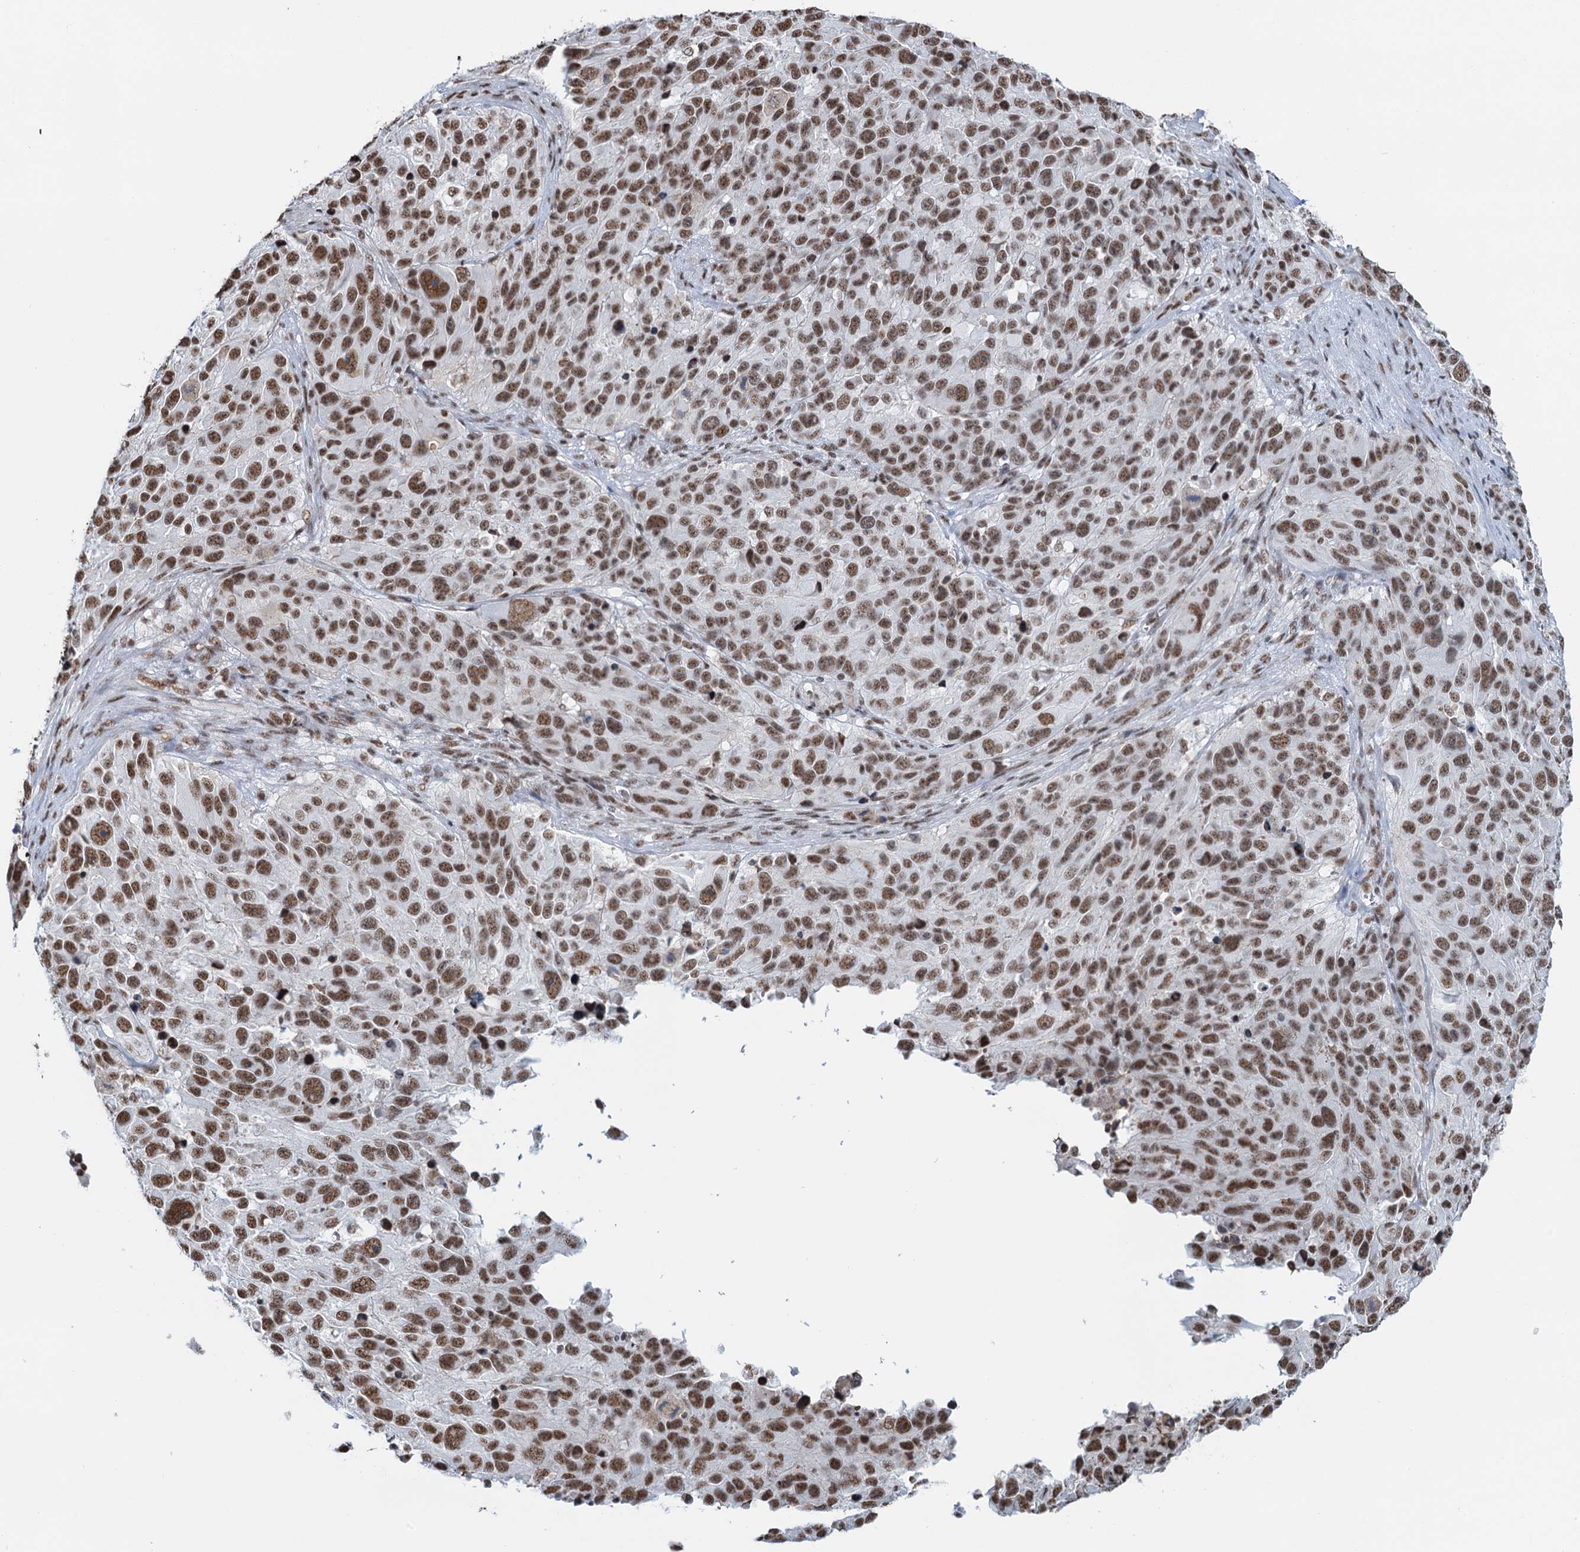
{"staining": {"intensity": "moderate", "quantity": ">75%", "location": "nuclear"}, "tissue": "melanoma", "cell_type": "Tumor cells", "image_type": "cancer", "snomed": [{"axis": "morphology", "description": "Malignant melanoma, NOS"}, {"axis": "topography", "description": "Skin"}], "caption": "Protein expression analysis of melanoma displays moderate nuclear expression in about >75% of tumor cells.", "gene": "ZNF609", "patient": {"sex": "male", "age": 84}}